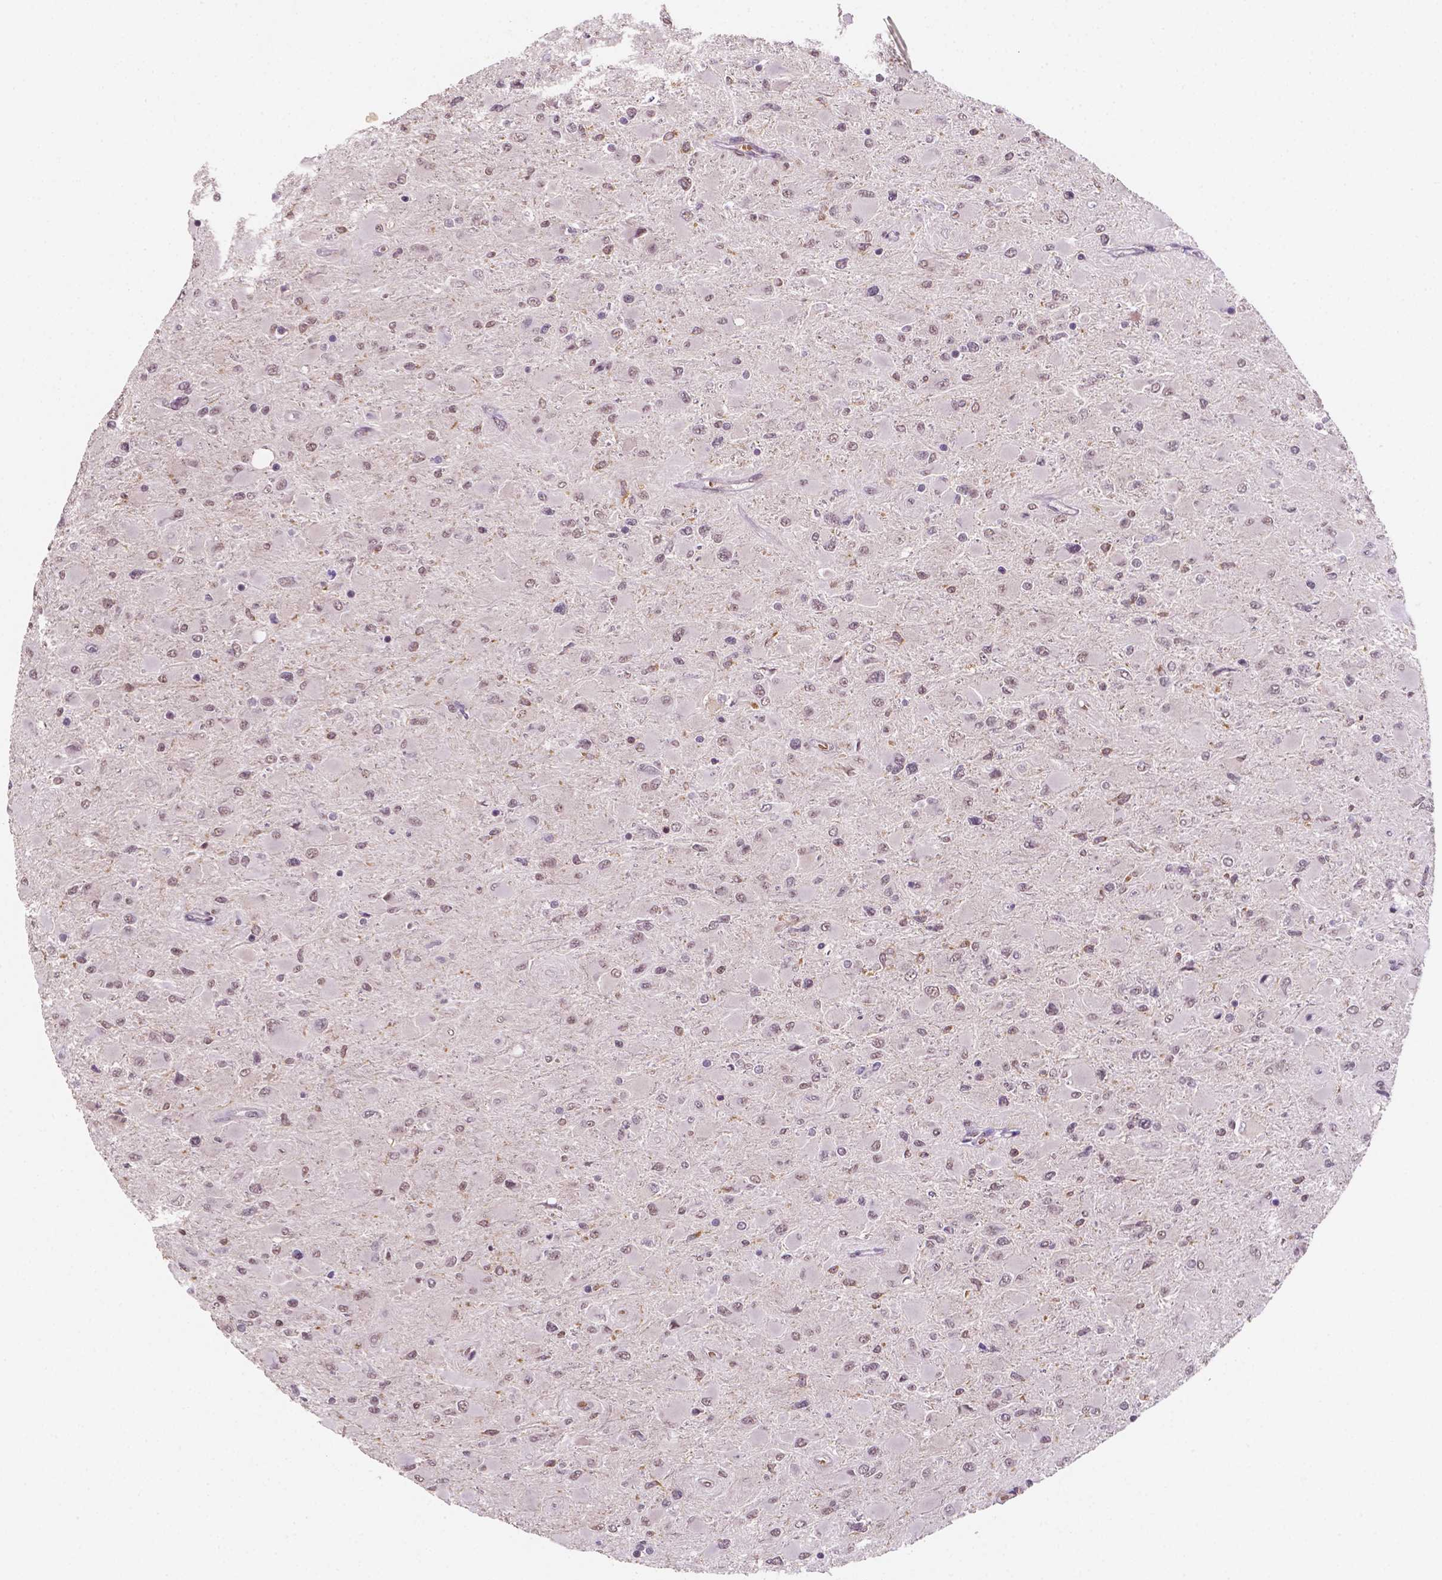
{"staining": {"intensity": "weak", "quantity": "25%-75%", "location": "nuclear"}, "tissue": "glioma", "cell_type": "Tumor cells", "image_type": "cancer", "snomed": [{"axis": "morphology", "description": "Glioma, malignant, High grade"}, {"axis": "topography", "description": "Cerebral cortex"}], "caption": "DAB immunohistochemical staining of glioma reveals weak nuclear protein positivity in approximately 25%-75% of tumor cells.", "gene": "SHLD3", "patient": {"sex": "female", "age": 36}}